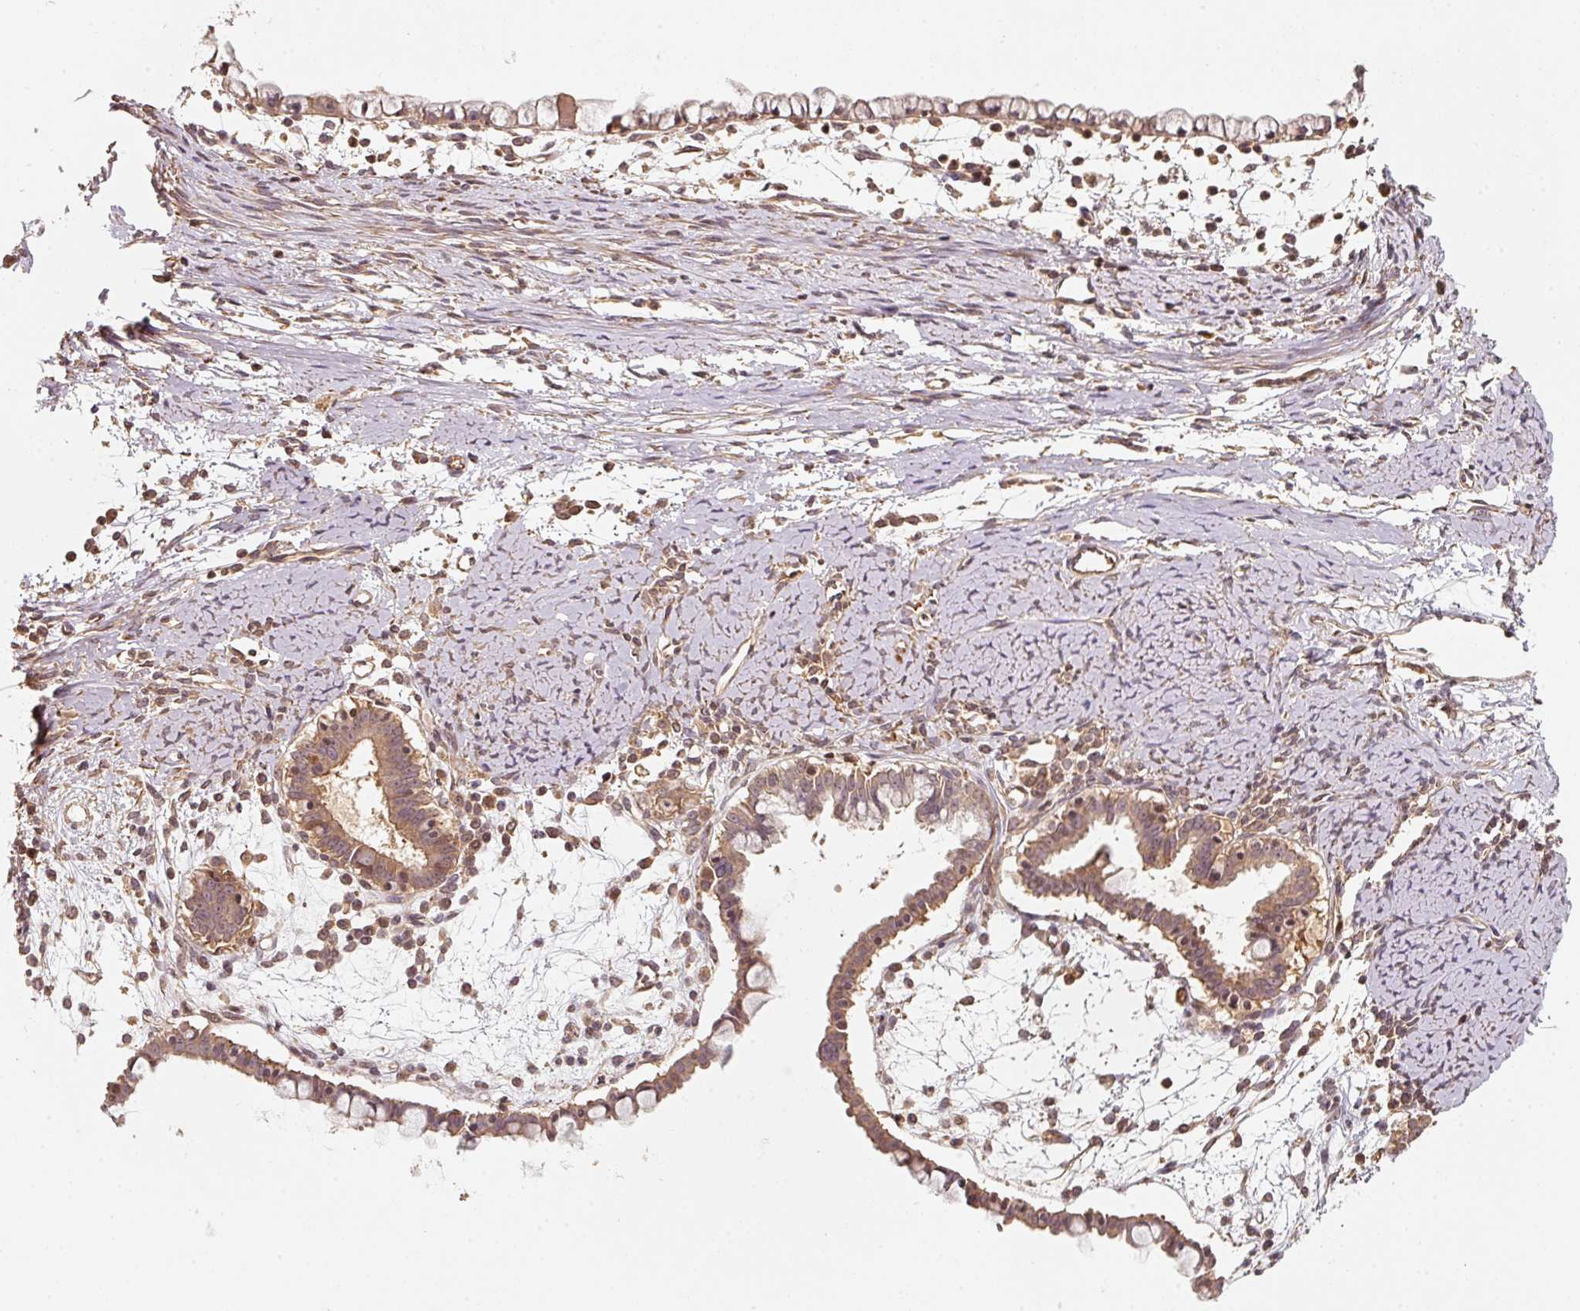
{"staining": {"intensity": "moderate", "quantity": ">75%", "location": "cytoplasmic/membranous"}, "tissue": "ovarian cancer", "cell_type": "Tumor cells", "image_type": "cancer", "snomed": [{"axis": "morphology", "description": "Cystadenocarcinoma, mucinous, NOS"}, {"axis": "topography", "description": "Ovary"}], "caption": "IHC of human ovarian mucinous cystadenocarcinoma shows medium levels of moderate cytoplasmic/membranous expression in approximately >75% of tumor cells.", "gene": "RRAS2", "patient": {"sex": "female", "age": 61}}